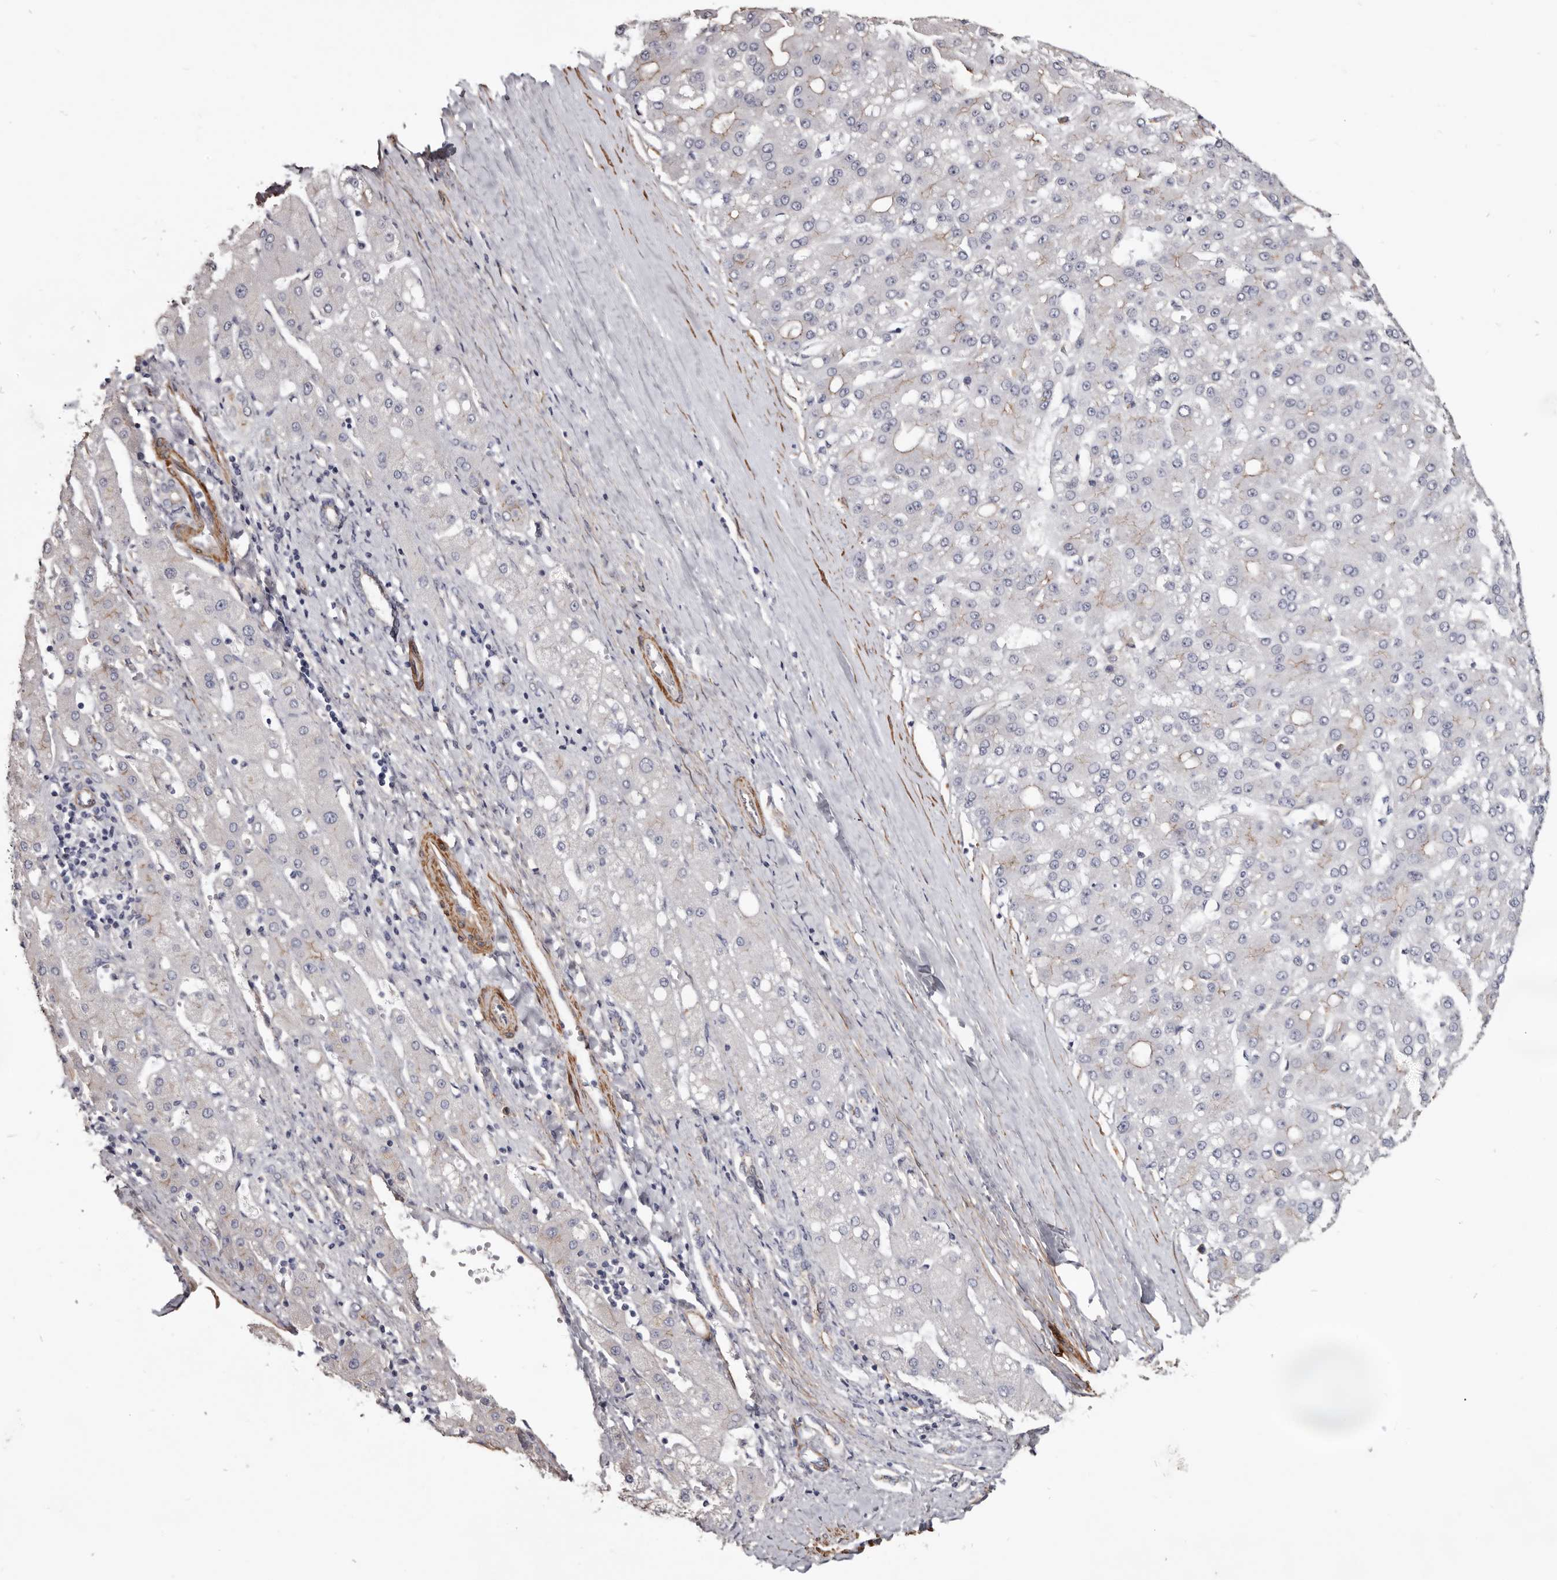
{"staining": {"intensity": "negative", "quantity": "none", "location": "none"}, "tissue": "liver cancer", "cell_type": "Tumor cells", "image_type": "cancer", "snomed": [{"axis": "morphology", "description": "Carcinoma, Hepatocellular, NOS"}, {"axis": "topography", "description": "Liver"}], "caption": "This is an immunohistochemistry (IHC) micrograph of liver cancer. There is no staining in tumor cells.", "gene": "CGN", "patient": {"sex": "male", "age": 67}}